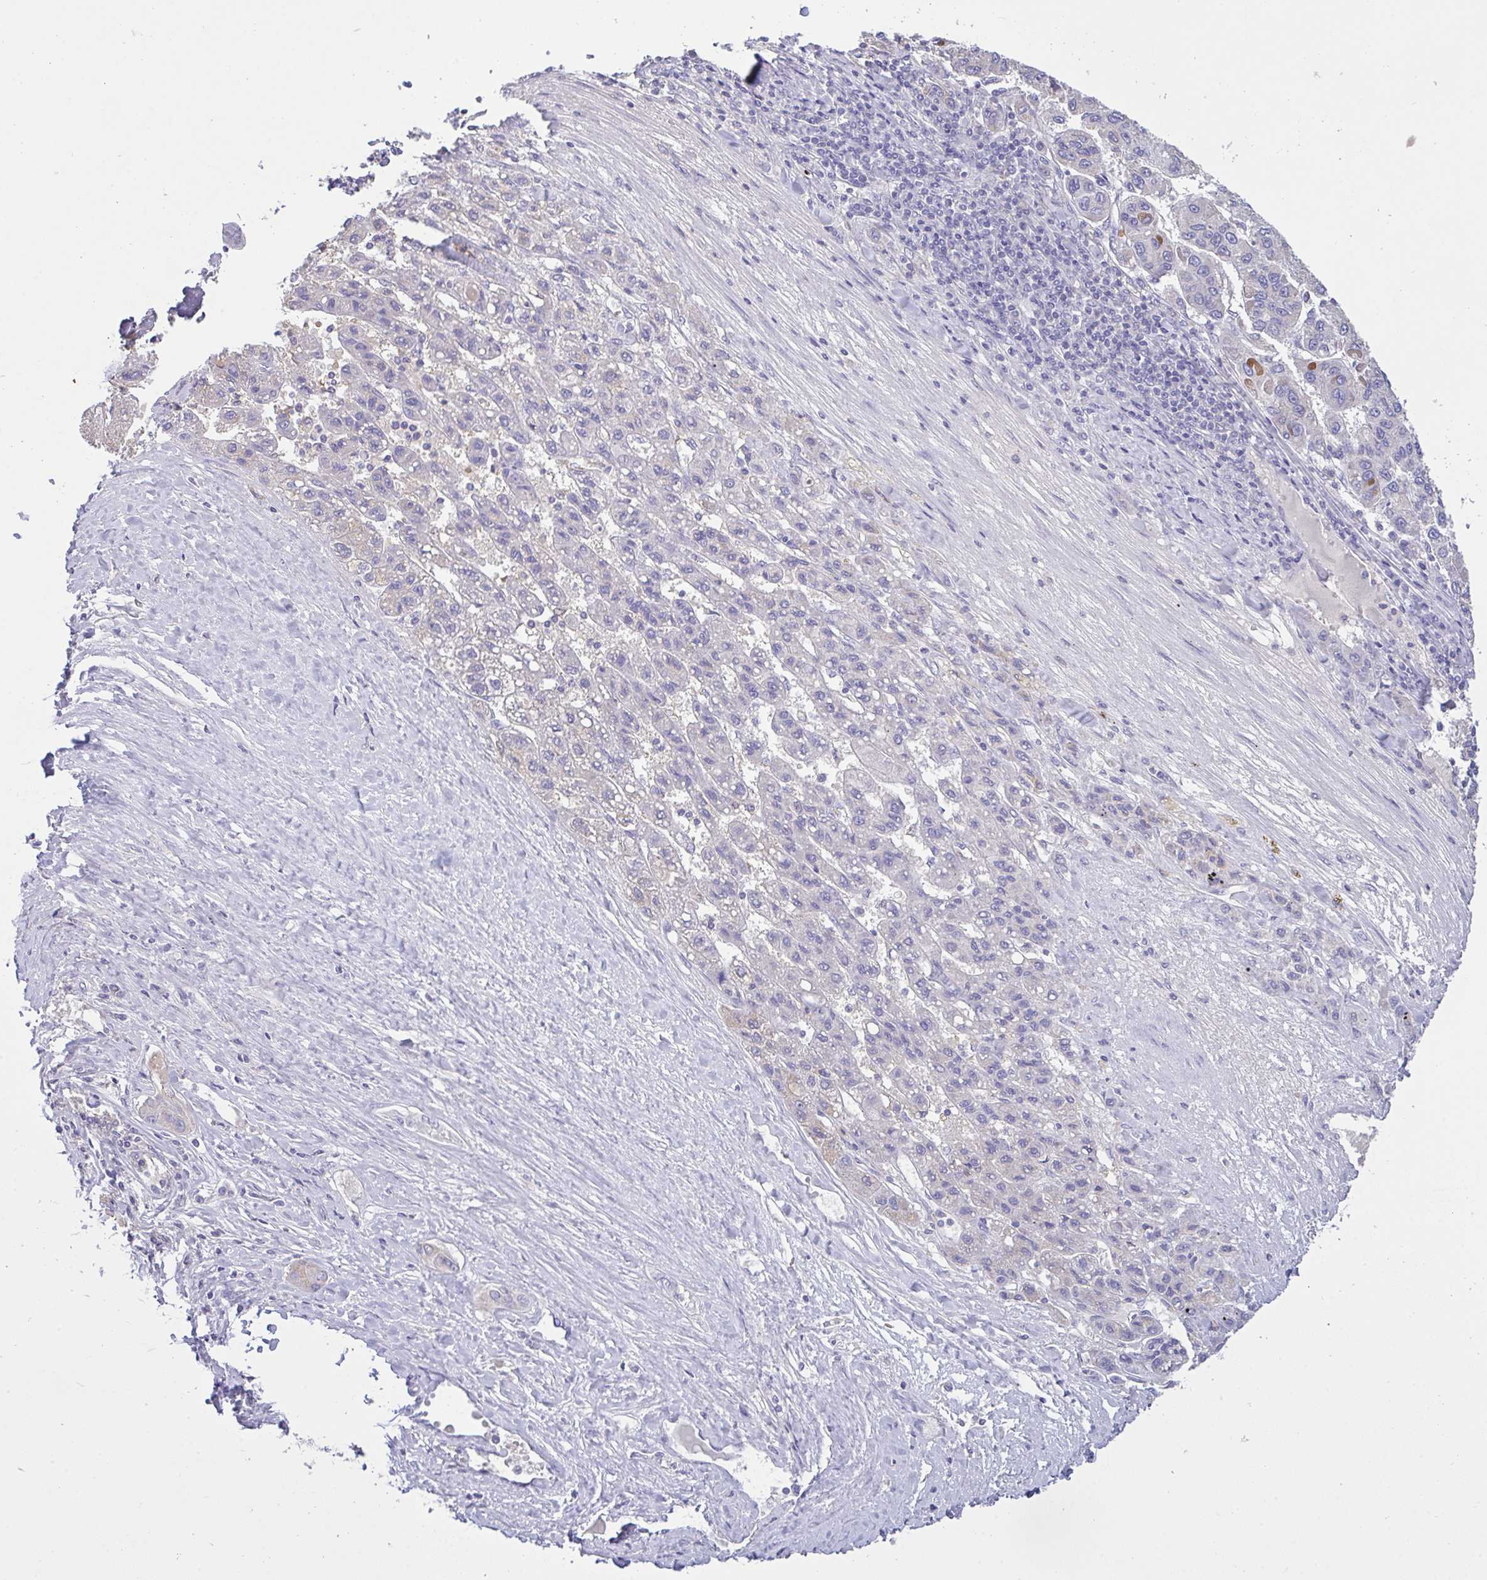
{"staining": {"intensity": "negative", "quantity": "none", "location": "none"}, "tissue": "liver cancer", "cell_type": "Tumor cells", "image_type": "cancer", "snomed": [{"axis": "morphology", "description": "Carcinoma, Hepatocellular, NOS"}, {"axis": "topography", "description": "Liver"}], "caption": "DAB (3,3'-diaminobenzidine) immunohistochemical staining of hepatocellular carcinoma (liver) exhibits no significant staining in tumor cells.", "gene": "CA10", "patient": {"sex": "female", "age": 82}}